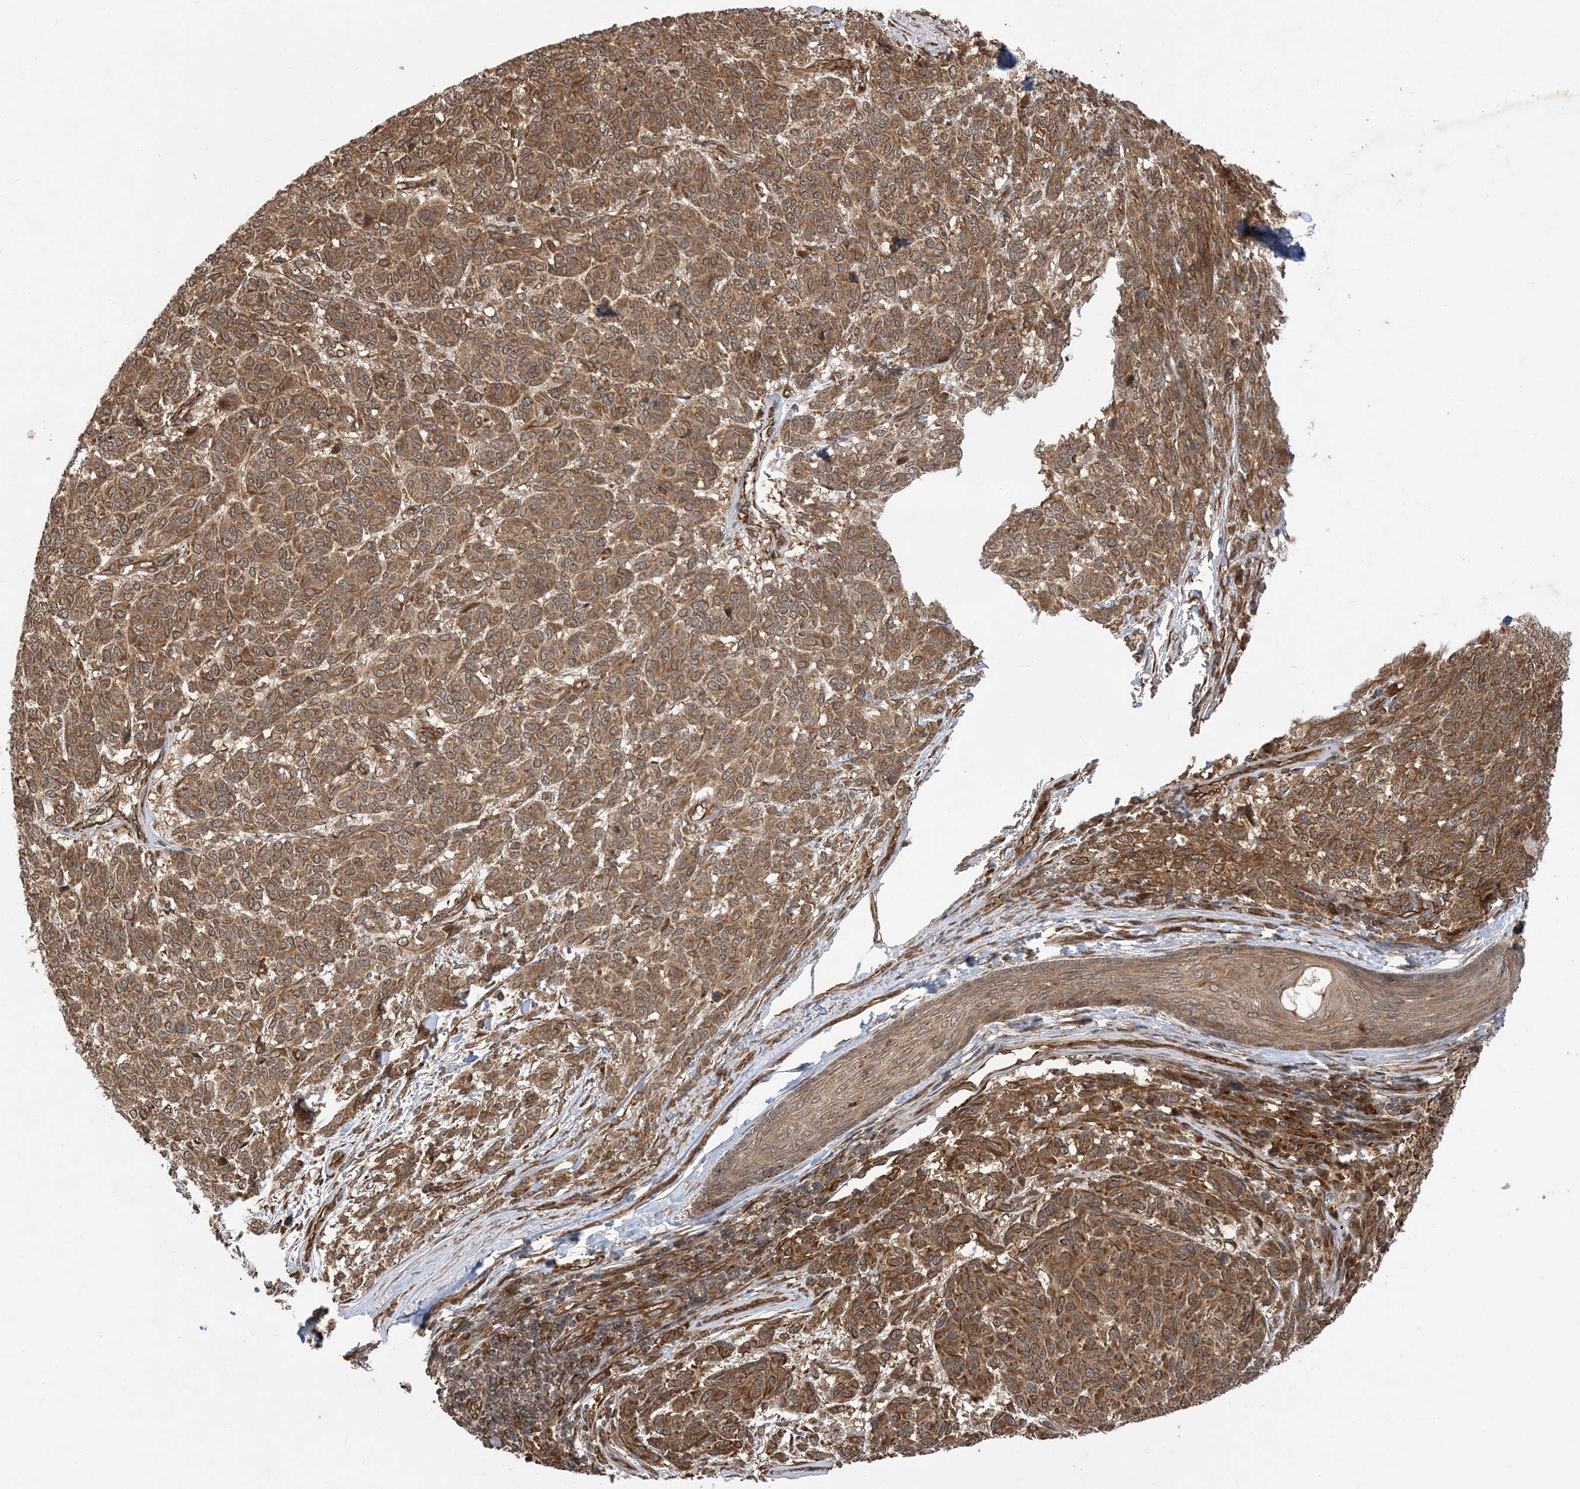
{"staining": {"intensity": "strong", "quantity": ">75%", "location": "cytoplasmic/membranous"}, "tissue": "melanoma", "cell_type": "Tumor cells", "image_type": "cancer", "snomed": [{"axis": "morphology", "description": "Malignant melanoma, NOS"}, {"axis": "topography", "description": "Skin"}], "caption": "This micrograph shows melanoma stained with immunohistochemistry to label a protein in brown. The cytoplasmic/membranous of tumor cells show strong positivity for the protein. Nuclei are counter-stained blue.", "gene": "ATG3", "patient": {"sex": "male", "age": 49}}